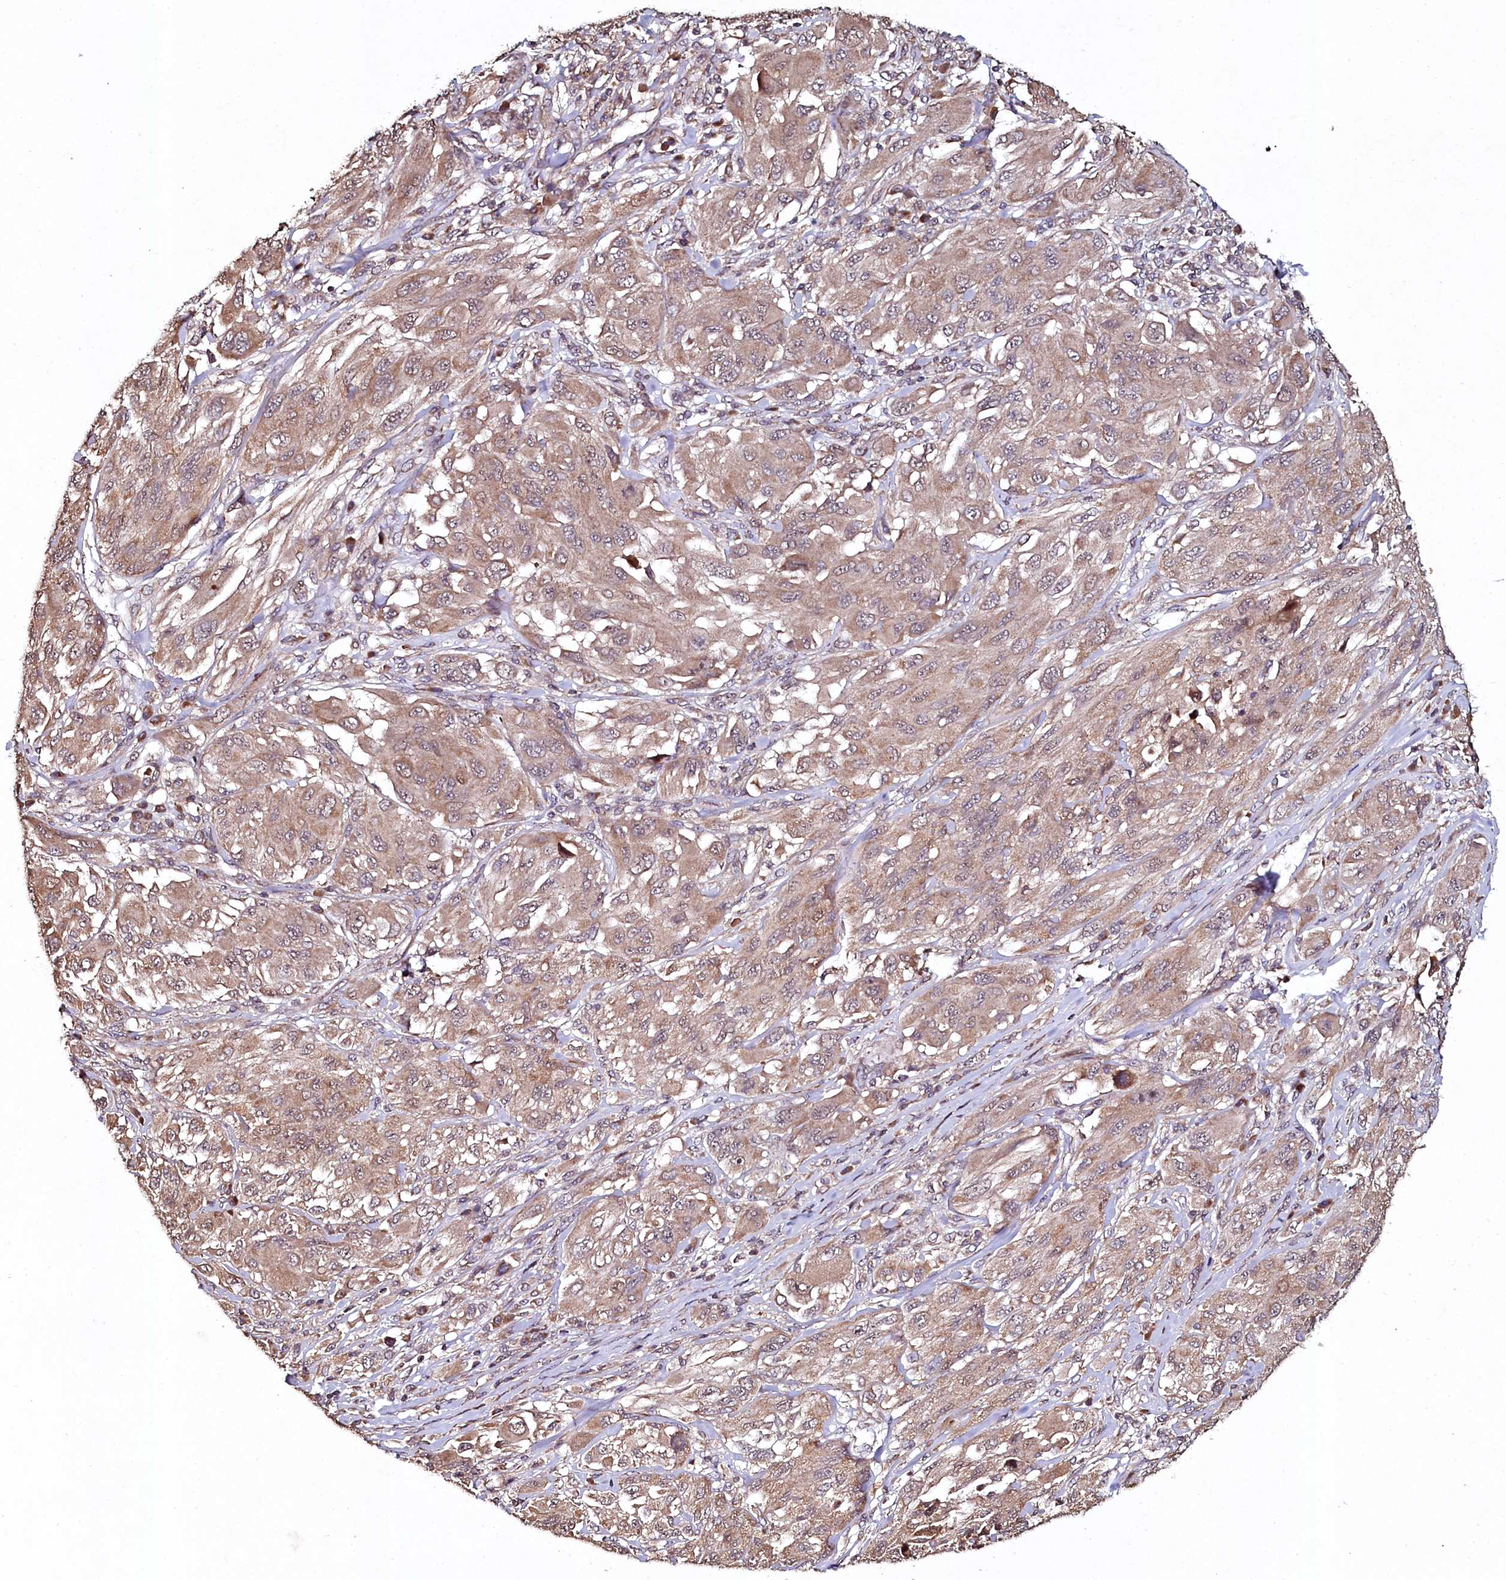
{"staining": {"intensity": "weak", "quantity": ">75%", "location": "cytoplasmic/membranous"}, "tissue": "melanoma", "cell_type": "Tumor cells", "image_type": "cancer", "snomed": [{"axis": "morphology", "description": "Malignant melanoma, NOS"}, {"axis": "topography", "description": "Skin"}], "caption": "Immunohistochemistry (IHC) (DAB (3,3'-diaminobenzidine)) staining of melanoma displays weak cytoplasmic/membranous protein staining in approximately >75% of tumor cells.", "gene": "SEC24C", "patient": {"sex": "female", "age": 91}}